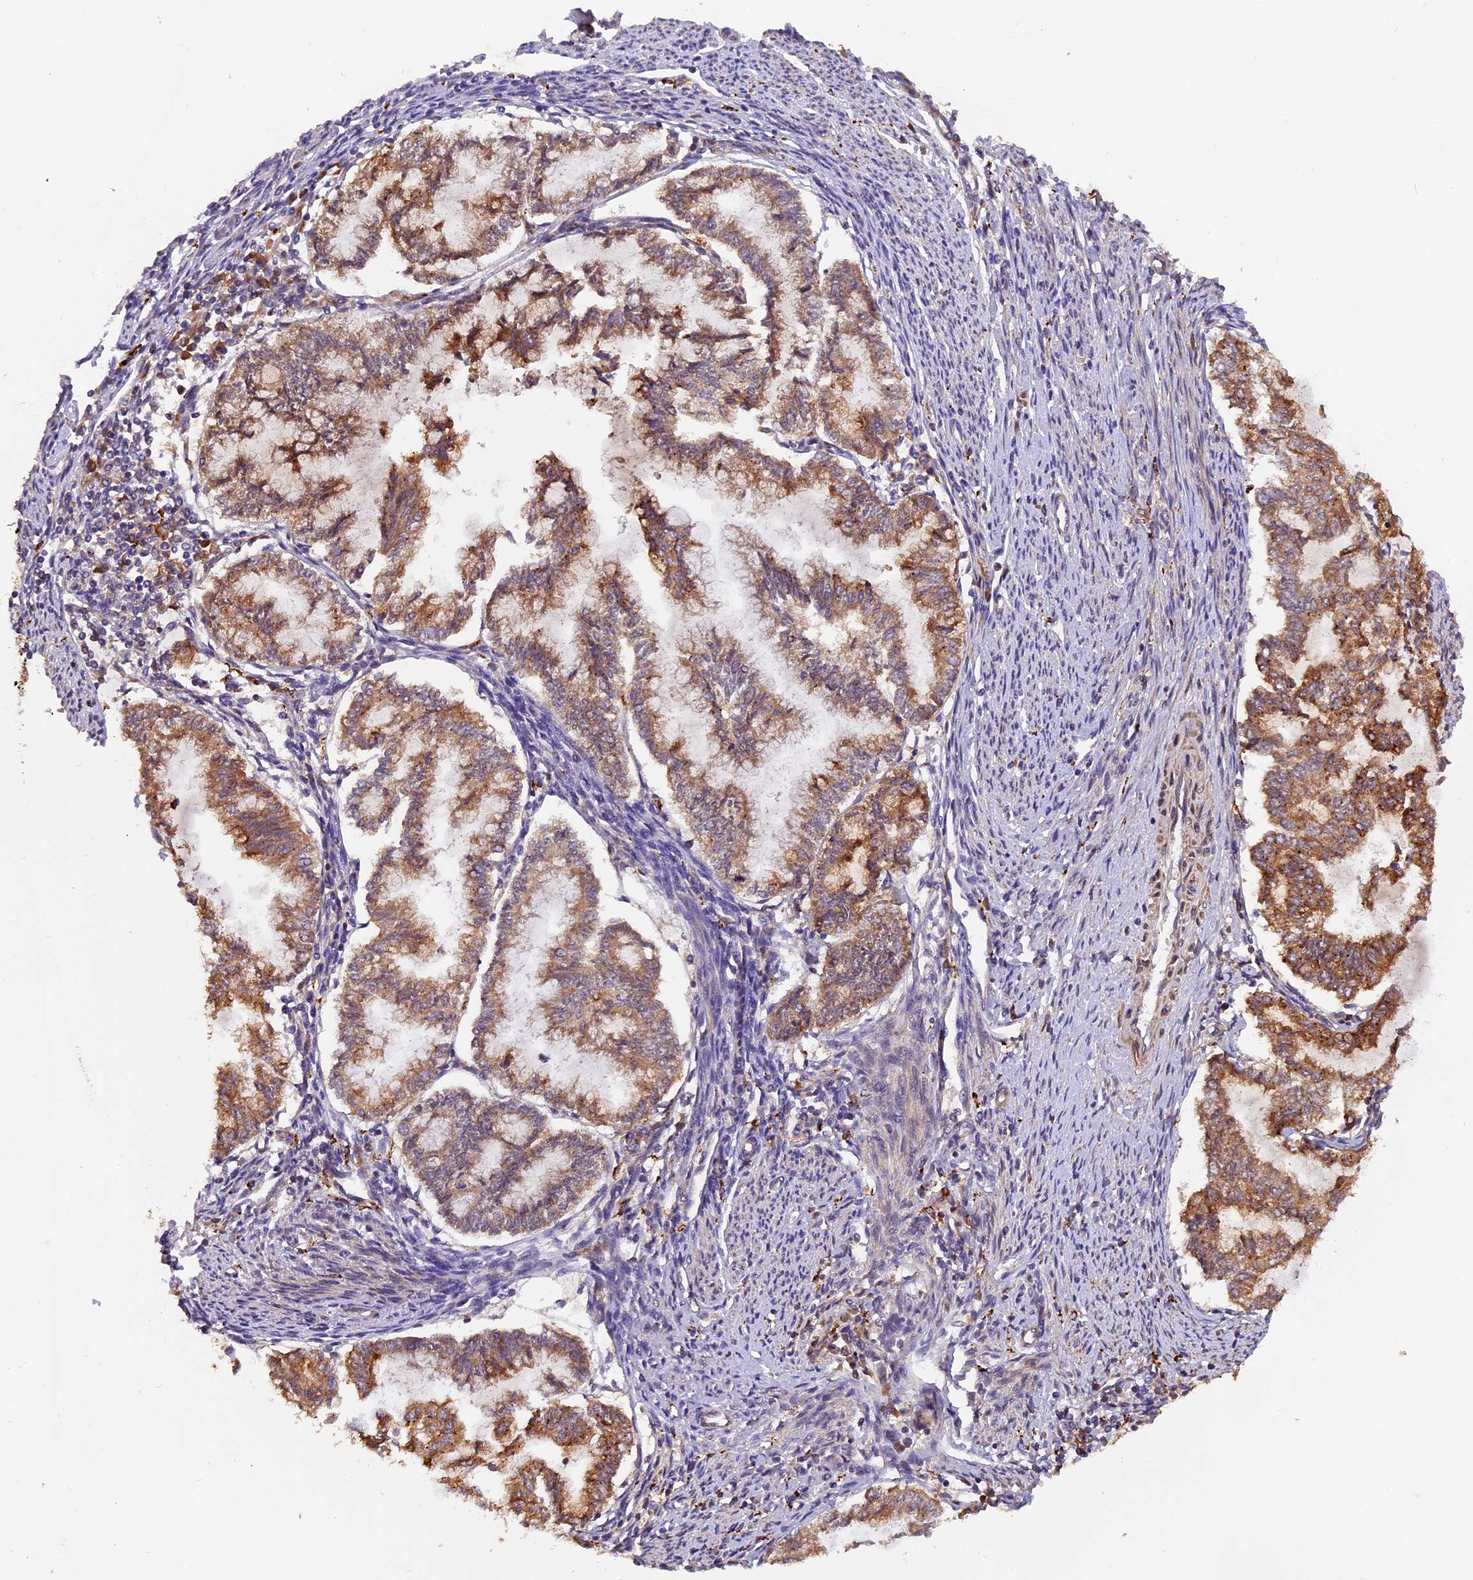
{"staining": {"intensity": "moderate", "quantity": ">75%", "location": "cytoplasmic/membranous"}, "tissue": "endometrial cancer", "cell_type": "Tumor cells", "image_type": "cancer", "snomed": [{"axis": "morphology", "description": "Adenocarcinoma, NOS"}, {"axis": "topography", "description": "Endometrium"}], "caption": "This photomicrograph shows endometrial adenocarcinoma stained with immunohistochemistry to label a protein in brown. The cytoplasmic/membranous of tumor cells show moderate positivity for the protein. Nuclei are counter-stained blue.", "gene": "COPE", "patient": {"sex": "female", "age": 79}}